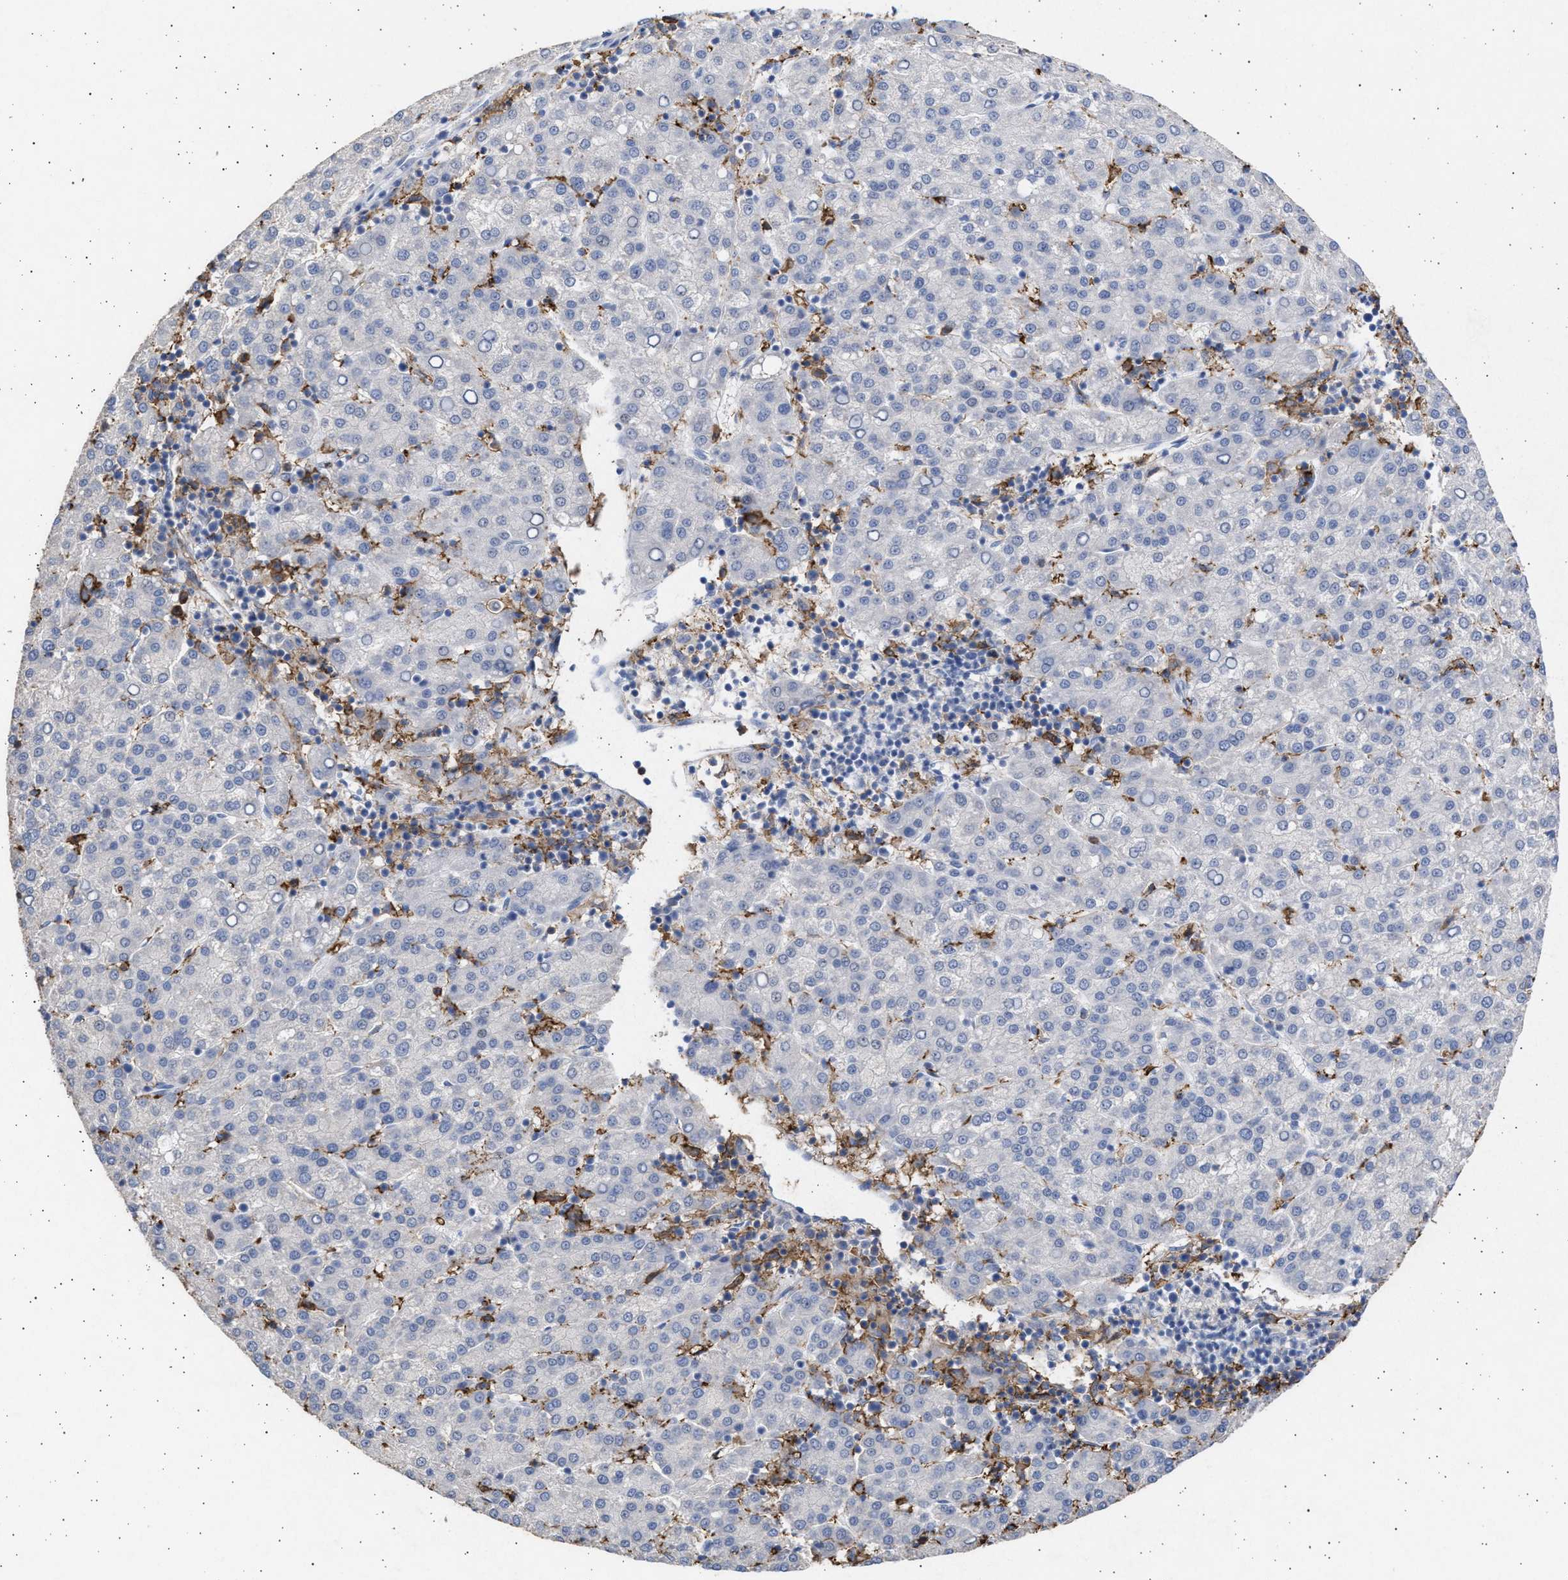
{"staining": {"intensity": "negative", "quantity": "none", "location": "none"}, "tissue": "liver cancer", "cell_type": "Tumor cells", "image_type": "cancer", "snomed": [{"axis": "morphology", "description": "Carcinoma, Hepatocellular, NOS"}, {"axis": "topography", "description": "Liver"}], "caption": "Liver hepatocellular carcinoma stained for a protein using immunohistochemistry displays no positivity tumor cells.", "gene": "FCER1A", "patient": {"sex": "female", "age": 58}}